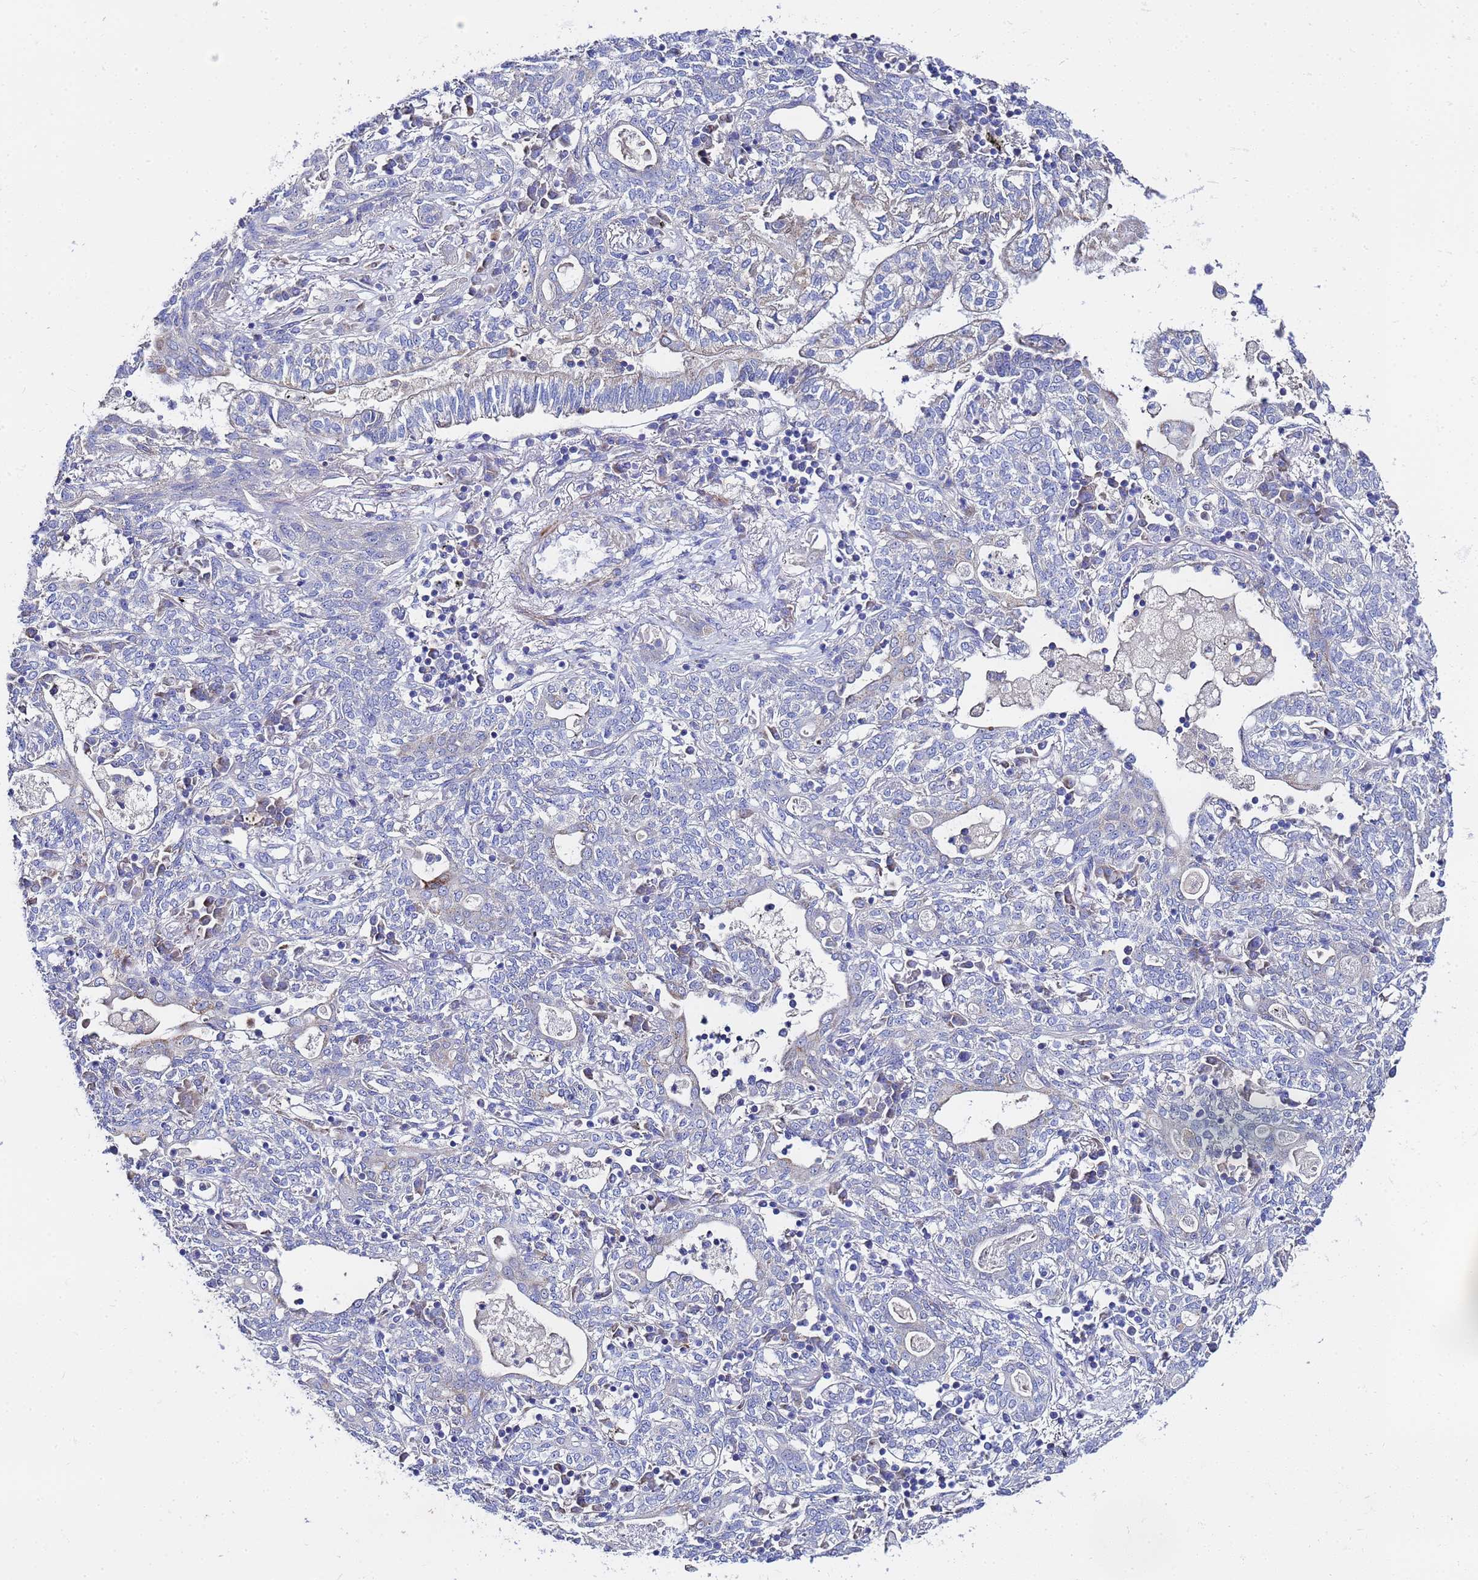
{"staining": {"intensity": "negative", "quantity": "none", "location": "none"}, "tissue": "lung cancer", "cell_type": "Tumor cells", "image_type": "cancer", "snomed": [{"axis": "morphology", "description": "Squamous cell carcinoma, NOS"}, {"axis": "topography", "description": "Lung"}], "caption": "An image of human lung squamous cell carcinoma is negative for staining in tumor cells.", "gene": "FAHD2A", "patient": {"sex": "female", "age": 70}}